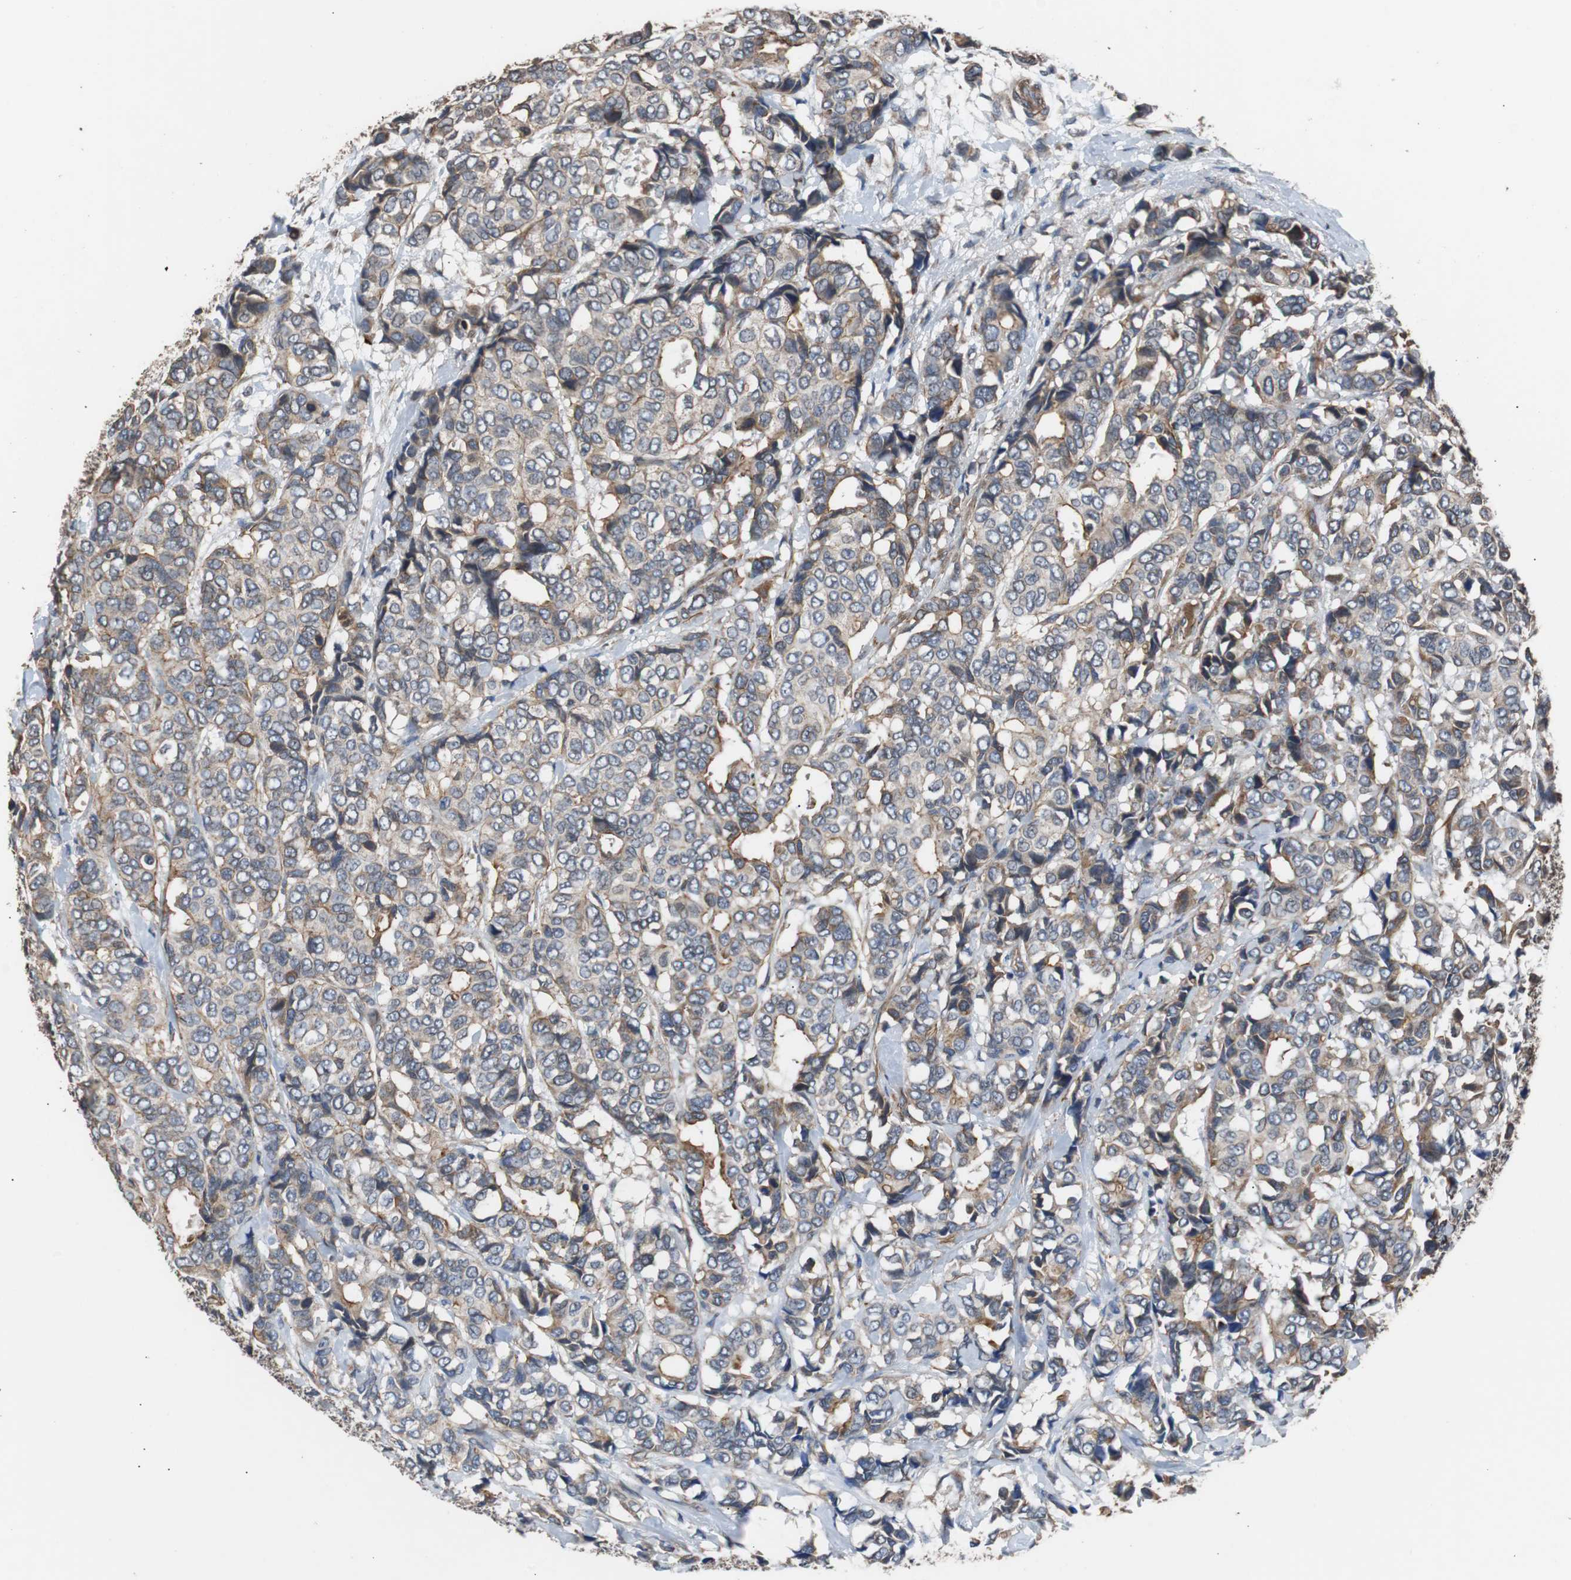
{"staining": {"intensity": "moderate", "quantity": ">75%", "location": "cytoplasmic/membranous"}, "tissue": "breast cancer", "cell_type": "Tumor cells", "image_type": "cancer", "snomed": [{"axis": "morphology", "description": "Duct carcinoma"}, {"axis": "topography", "description": "Breast"}], "caption": "About >75% of tumor cells in breast infiltrating ductal carcinoma display moderate cytoplasmic/membranous protein positivity as visualized by brown immunohistochemical staining.", "gene": "PITRM1", "patient": {"sex": "female", "age": 87}}